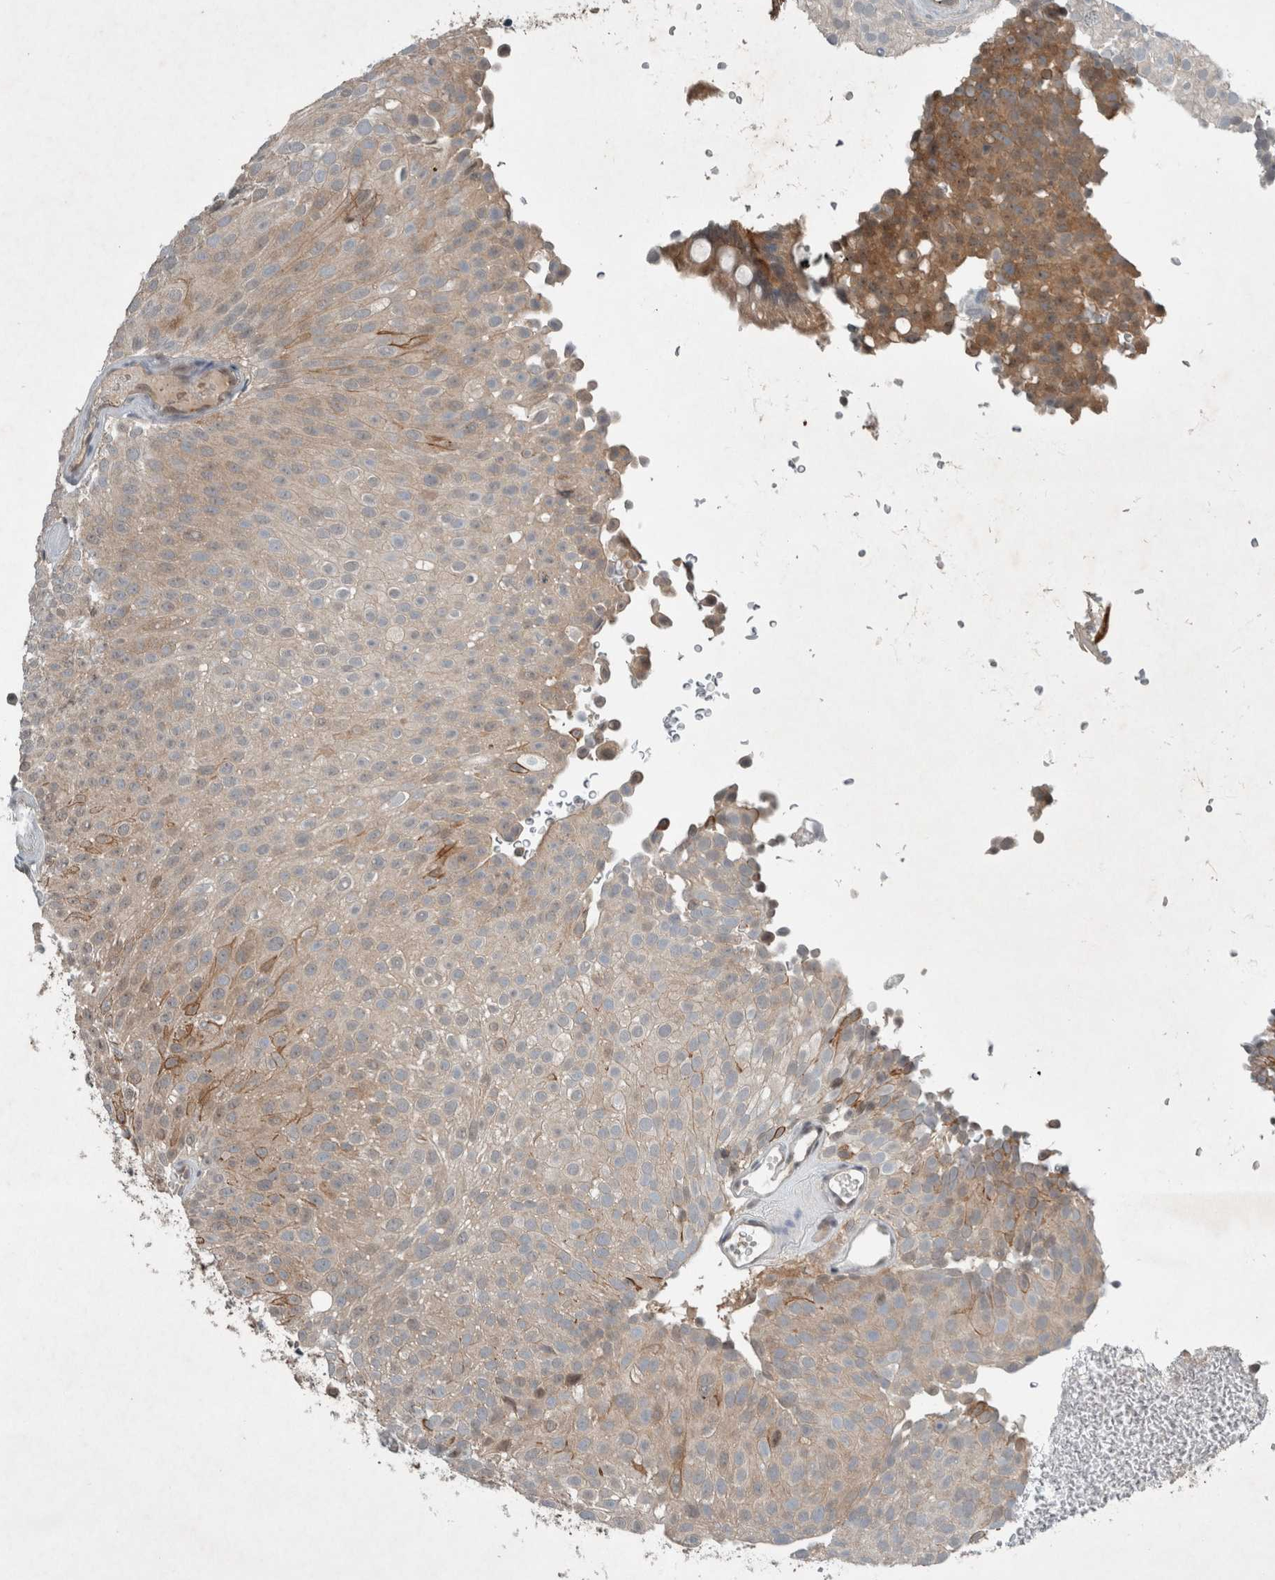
{"staining": {"intensity": "moderate", "quantity": "<25%", "location": "cytoplasmic/membranous"}, "tissue": "urothelial cancer", "cell_type": "Tumor cells", "image_type": "cancer", "snomed": [{"axis": "morphology", "description": "Urothelial carcinoma, Low grade"}, {"axis": "topography", "description": "Urinary bladder"}], "caption": "Low-grade urothelial carcinoma was stained to show a protein in brown. There is low levels of moderate cytoplasmic/membranous positivity in approximately <25% of tumor cells. The staining was performed using DAB (3,3'-diaminobenzidine) to visualize the protein expression in brown, while the nuclei were stained in blue with hematoxylin (Magnification: 20x).", "gene": "RALGDS", "patient": {"sex": "male", "age": 78}}